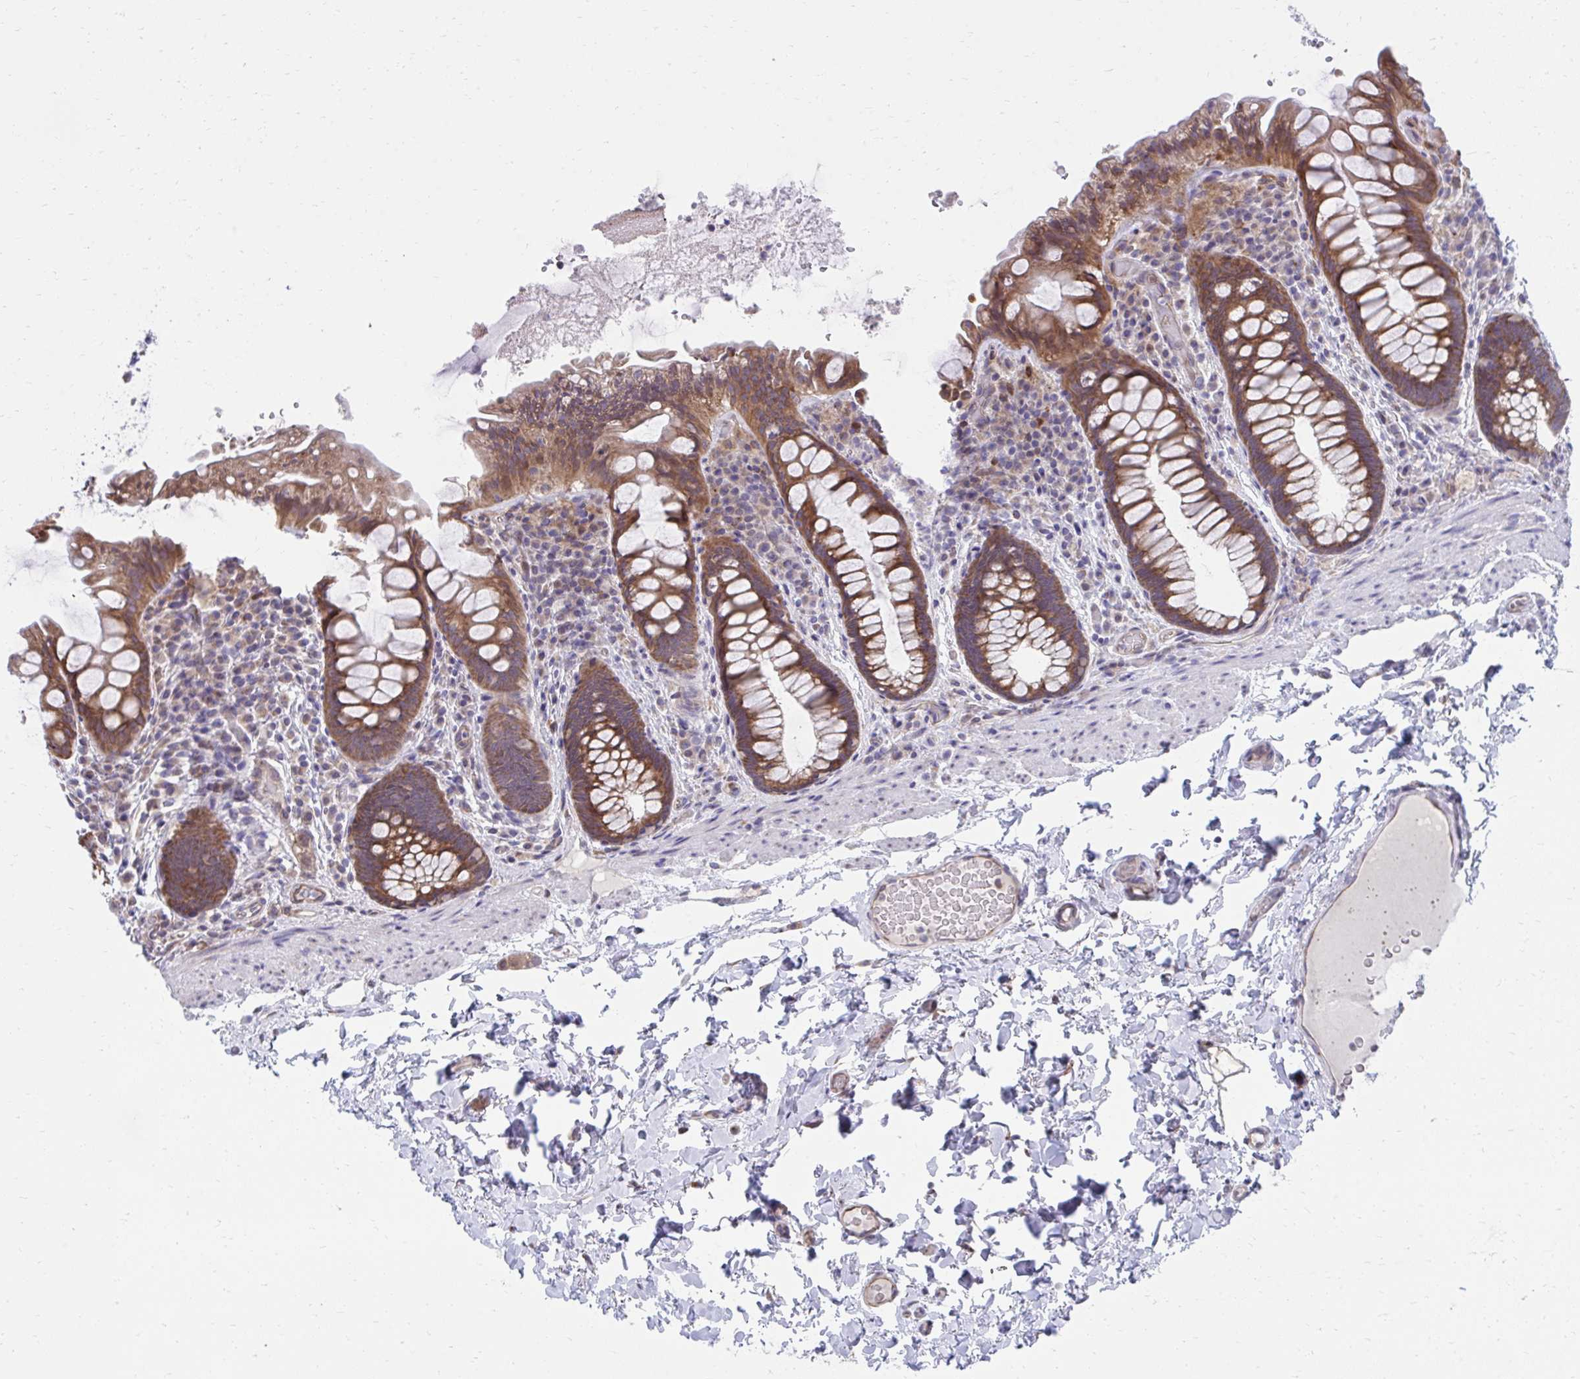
{"staining": {"intensity": "moderate", "quantity": ">75%", "location": "cytoplasmic/membranous"}, "tissue": "rectum", "cell_type": "Glandular cells", "image_type": "normal", "snomed": [{"axis": "morphology", "description": "Normal tissue, NOS"}, {"axis": "topography", "description": "Rectum"}], "caption": "Immunohistochemistry (IHC) of unremarkable human rectum displays medium levels of moderate cytoplasmic/membranous expression in about >75% of glandular cells.", "gene": "ZNF778", "patient": {"sex": "female", "age": 69}}